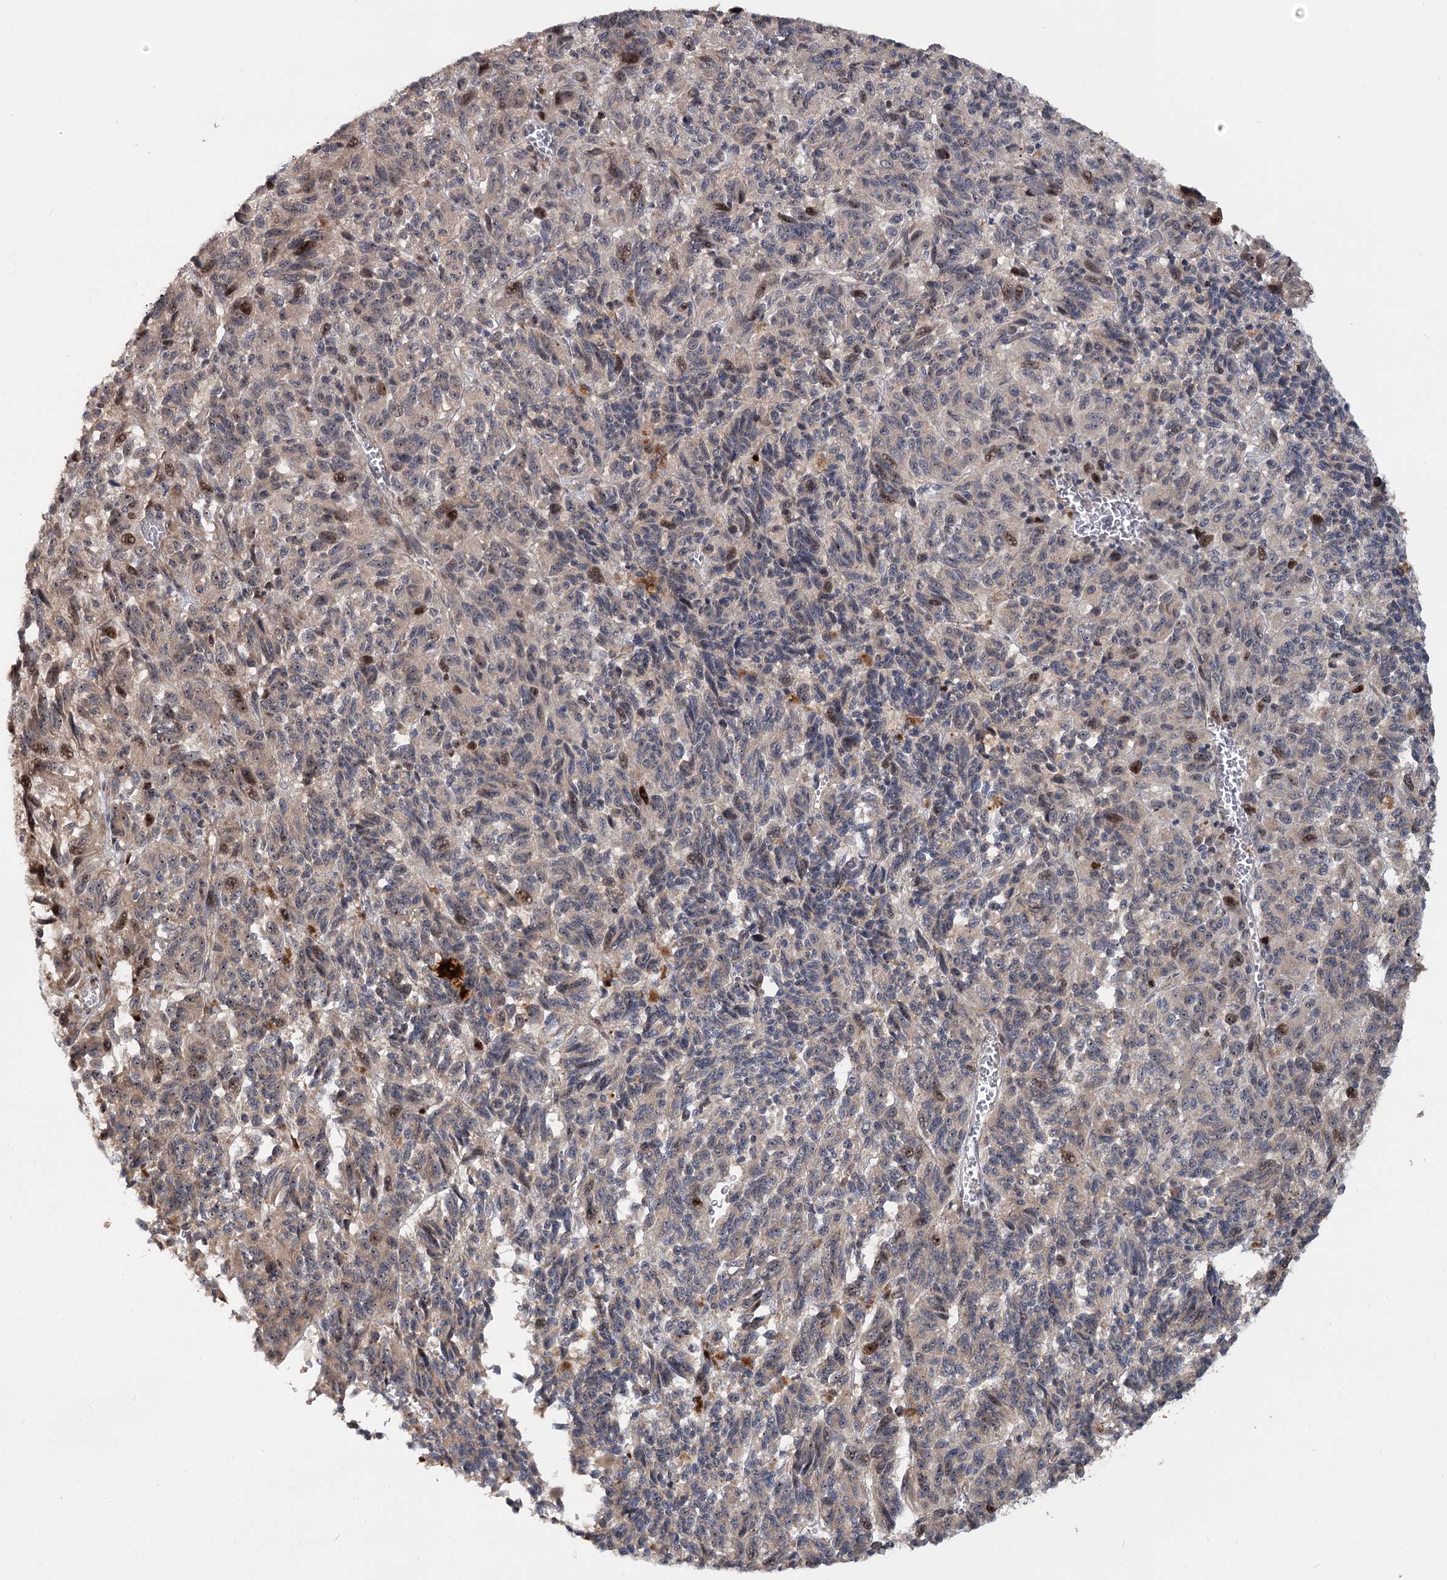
{"staining": {"intensity": "moderate", "quantity": "<25%", "location": "nuclear"}, "tissue": "melanoma", "cell_type": "Tumor cells", "image_type": "cancer", "snomed": [{"axis": "morphology", "description": "Malignant melanoma, Metastatic site"}, {"axis": "topography", "description": "Lung"}], "caption": "Immunohistochemical staining of human malignant melanoma (metastatic site) shows low levels of moderate nuclear expression in about <25% of tumor cells.", "gene": "PIK3C2A", "patient": {"sex": "male", "age": 64}}